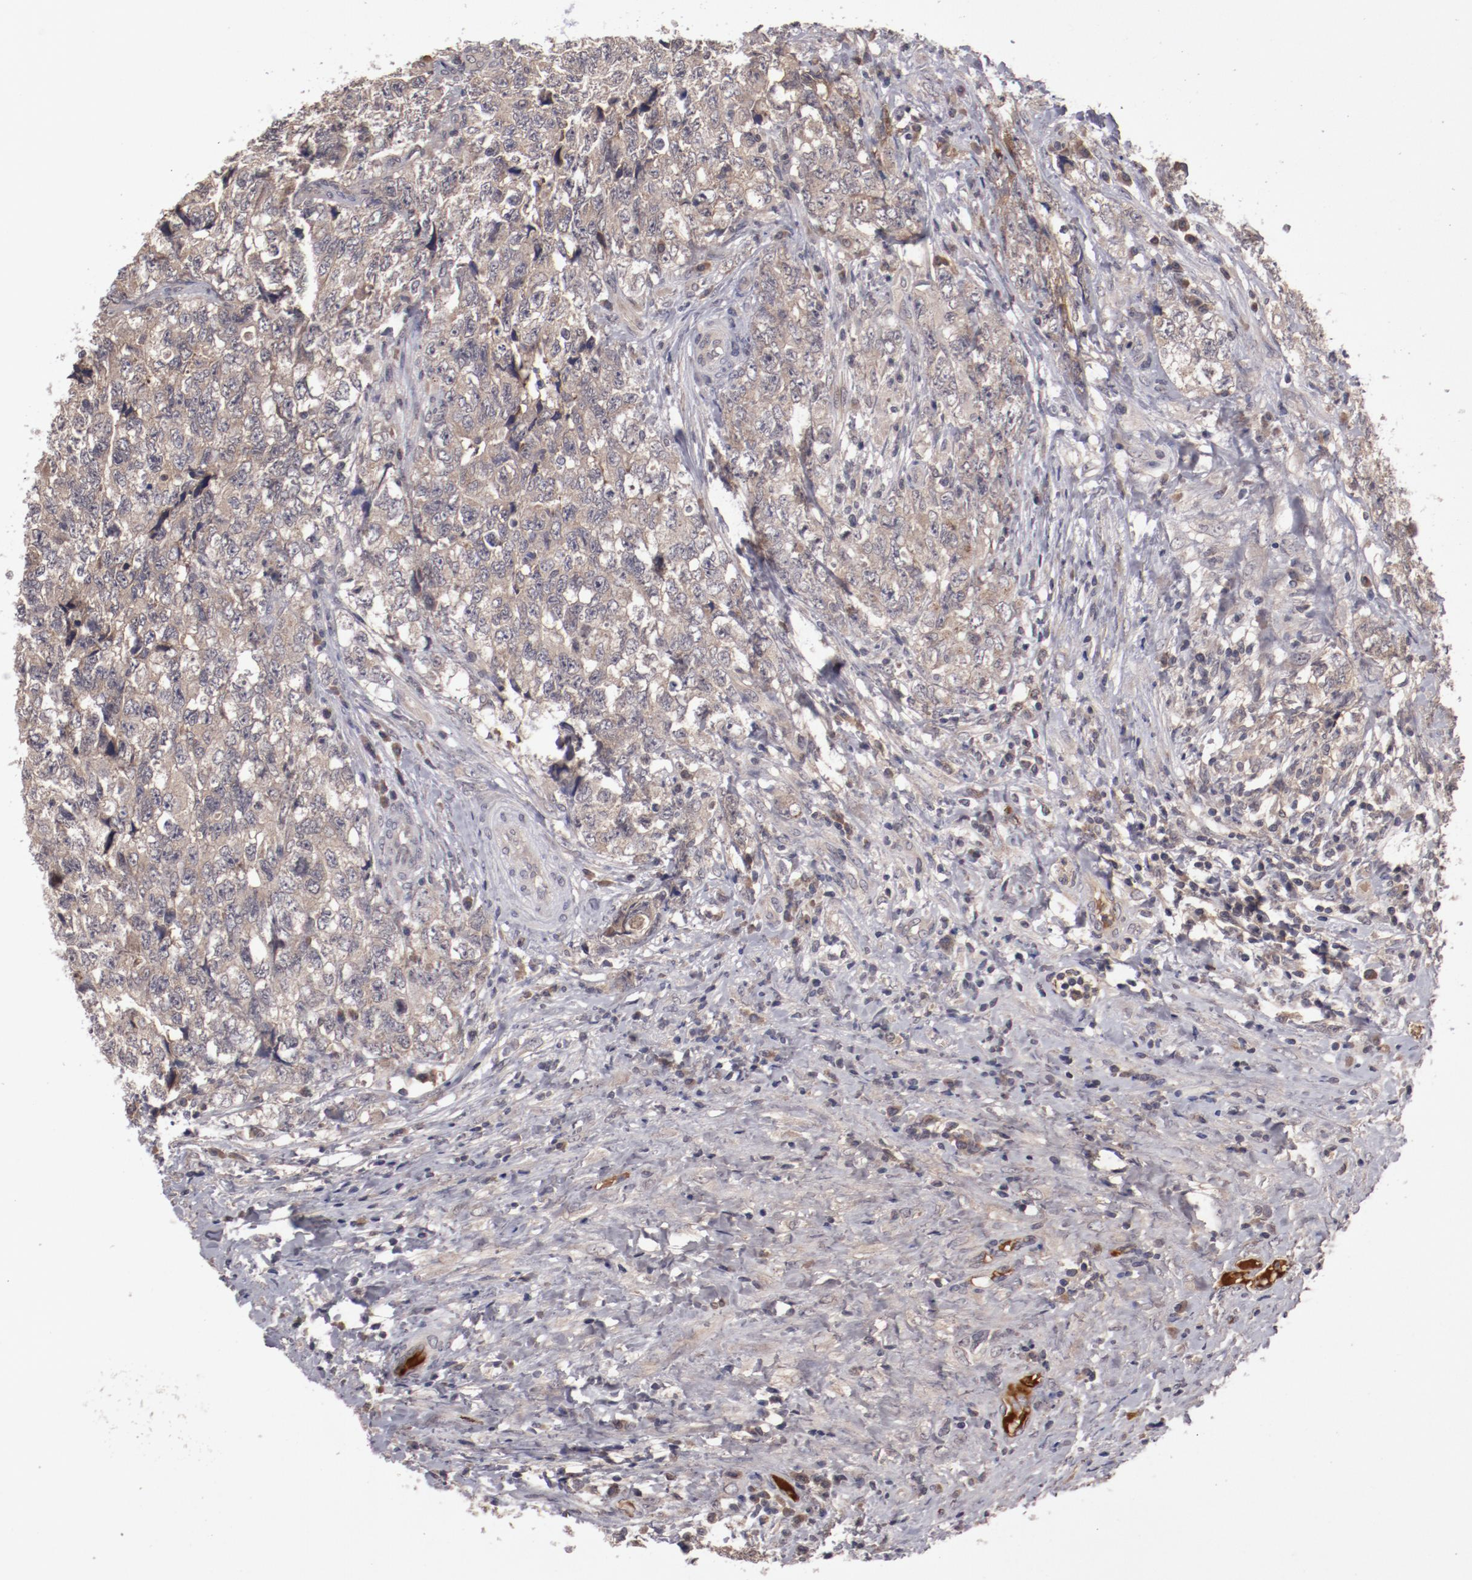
{"staining": {"intensity": "moderate", "quantity": ">75%", "location": "cytoplasmic/membranous"}, "tissue": "testis cancer", "cell_type": "Tumor cells", "image_type": "cancer", "snomed": [{"axis": "morphology", "description": "Carcinoma, Embryonal, NOS"}, {"axis": "topography", "description": "Testis"}], "caption": "A brown stain highlights moderate cytoplasmic/membranous expression of a protein in testis cancer (embryonal carcinoma) tumor cells.", "gene": "CP", "patient": {"sex": "male", "age": 31}}